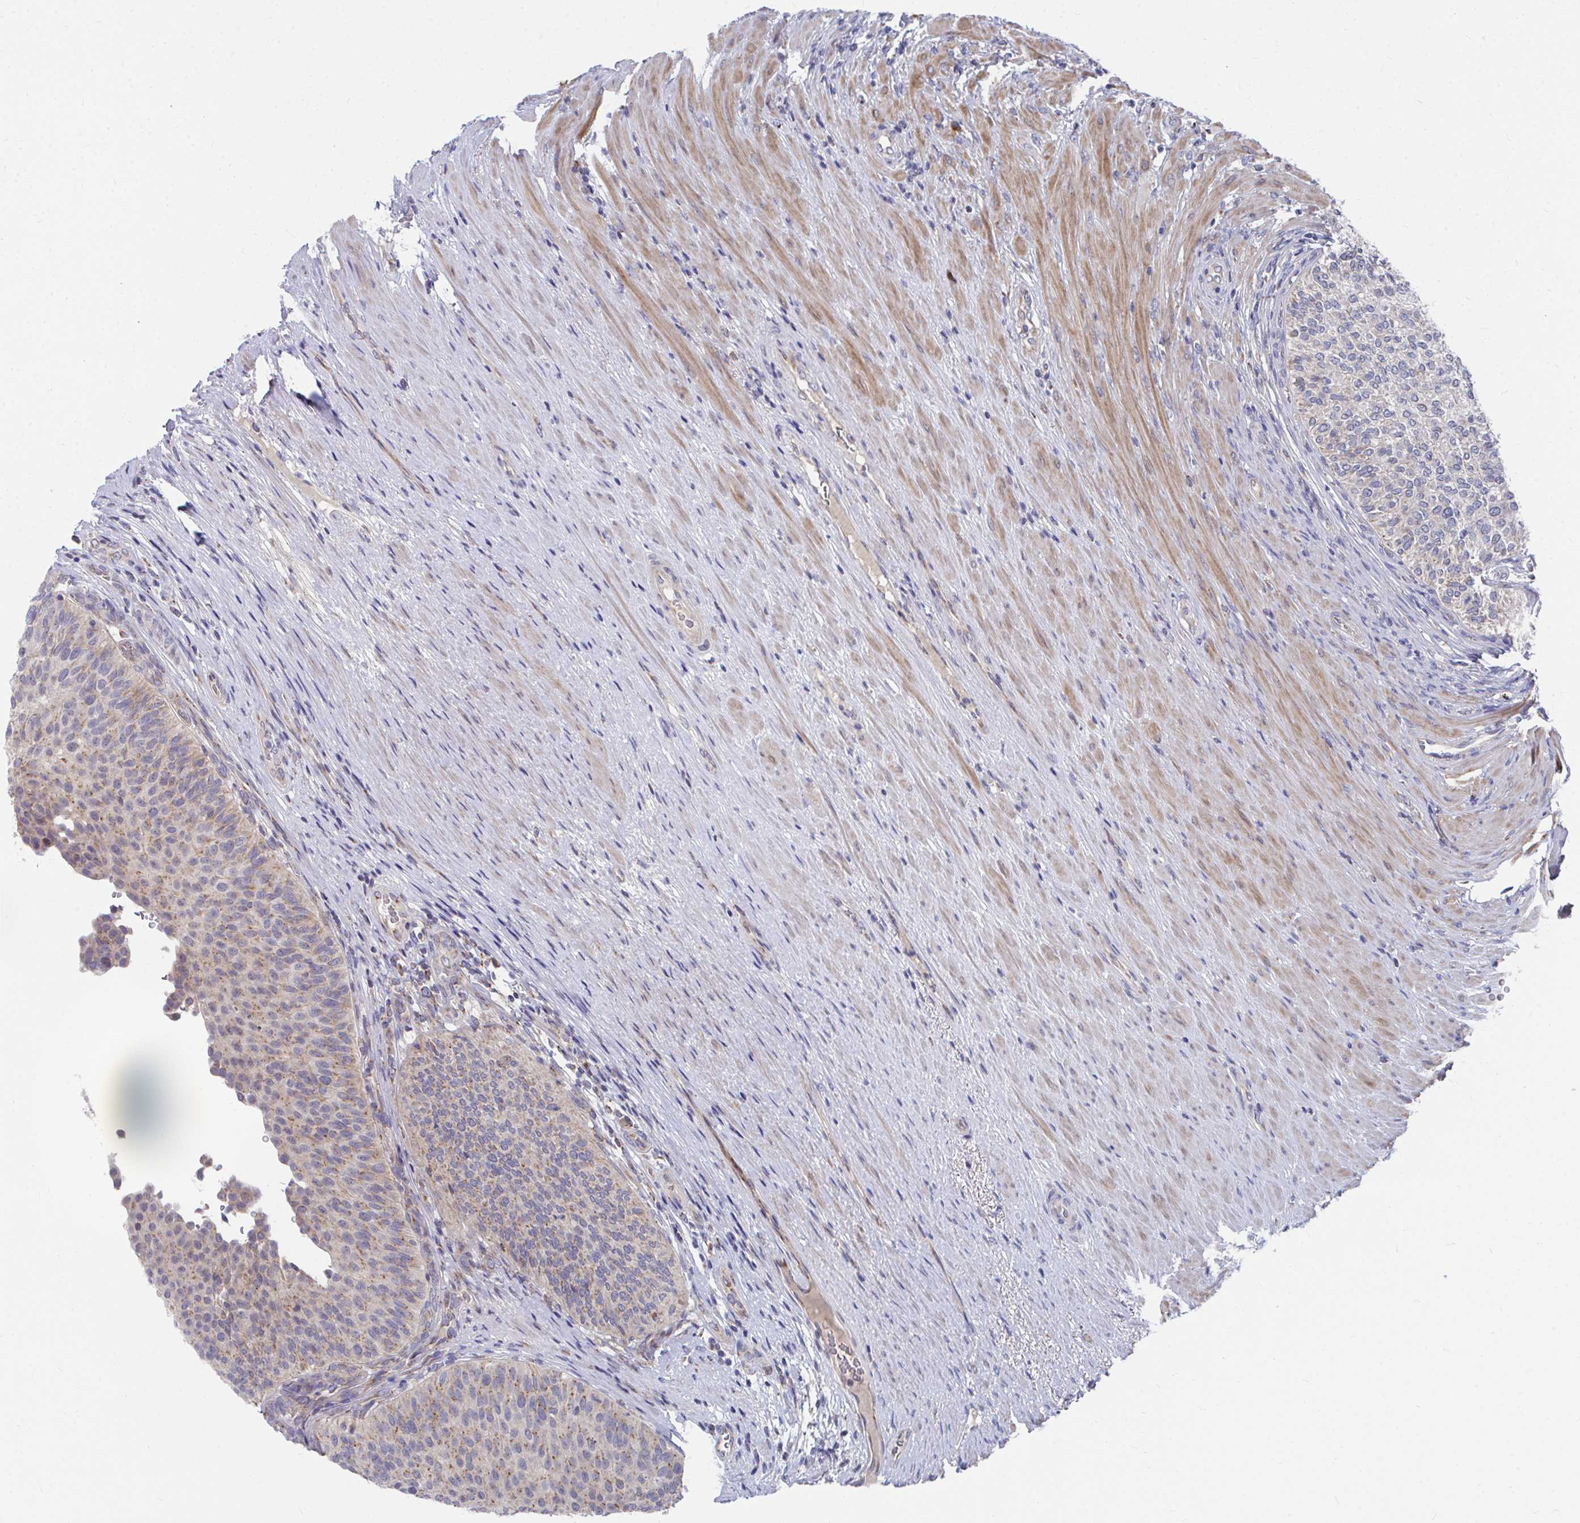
{"staining": {"intensity": "moderate", "quantity": "25%-75%", "location": "cytoplasmic/membranous"}, "tissue": "urinary bladder", "cell_type": "Urothelial cells", "image_type": "normal", "snomed": [{"axis": "morphology", "description": "Normal tissue, NOS"}, {"axis": "topography", "description": "Urinary bladder"}, {"axis": "topography", "description": "Prostate"}], "caption": "Urinary bladder stained with immunohistochemistry (IHC) displays moderate cytoplasmic/membranous expression in about 25%-75% of urothelial cells. (DAB (3,3'-diaminobenzidine) = brown stain, brightfield microscopy at high magnification).", "gene": "PEX3", "patient": {"sex": "male", "age": 77}}